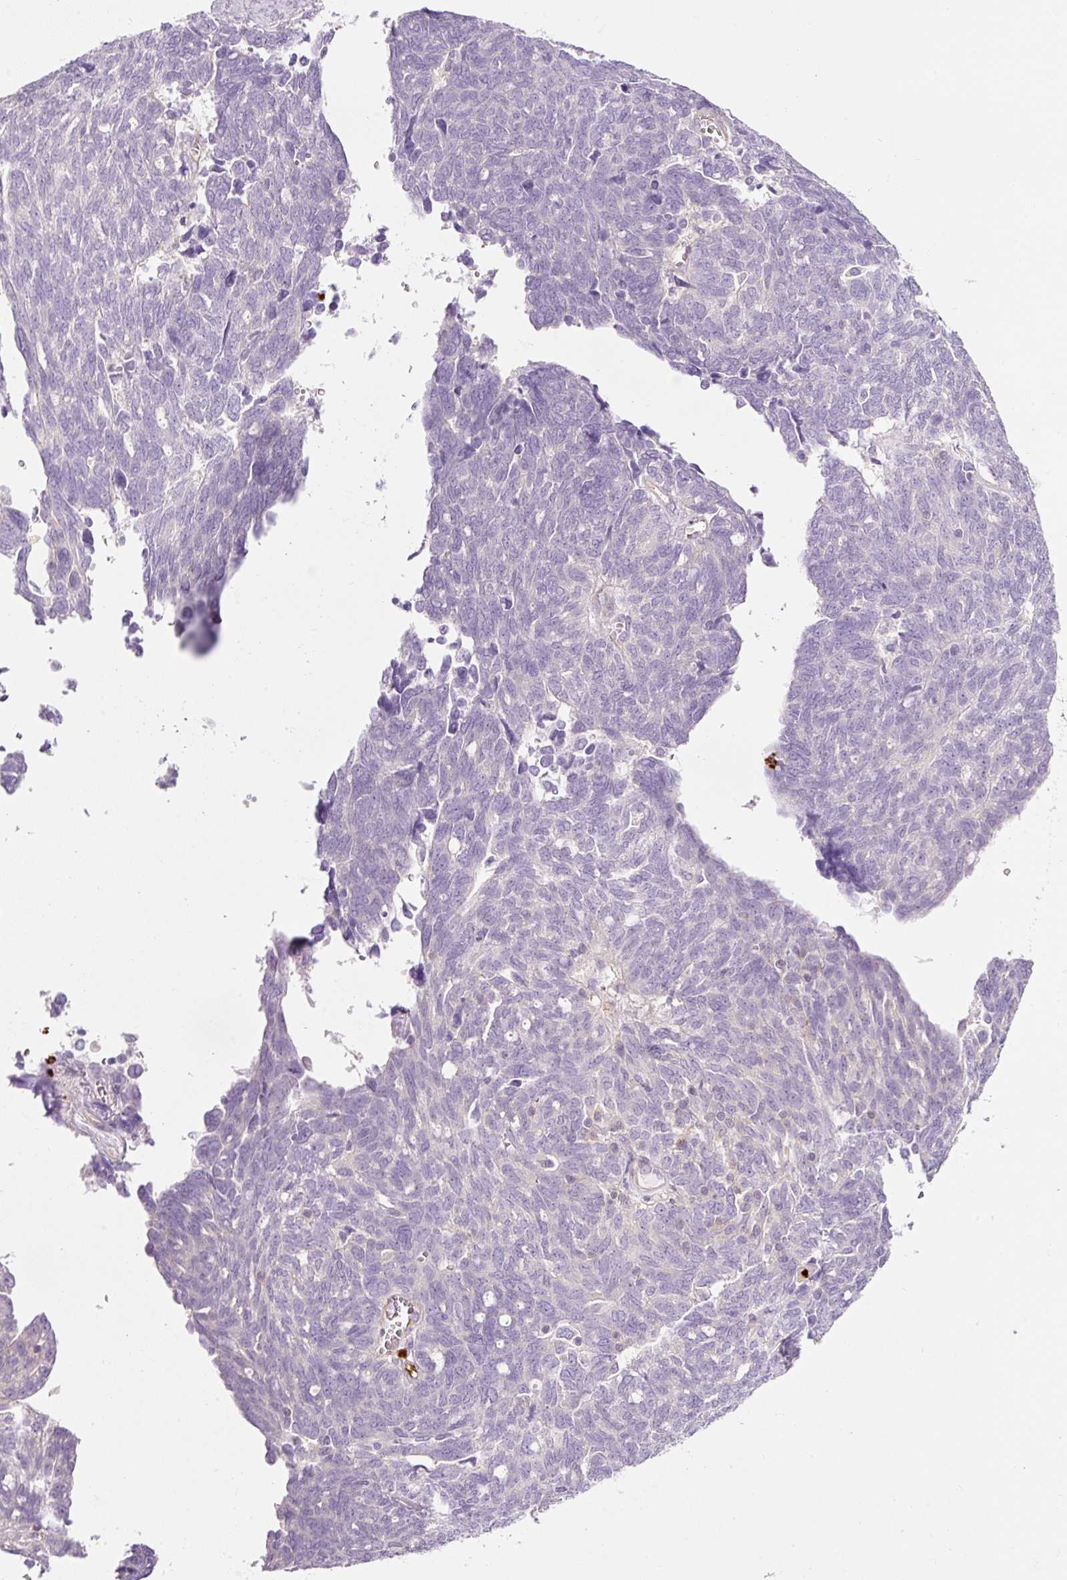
{"staining": {"intensity": "negative", "quantity": "none", "location": "none"}, "tissue": "ovarian cancer", "cell_type": "Tumor cells", "image_type": "cancer", "snomed": [{"axis": "morphology", "description": "Cystadenocarcinoma, serous, NOS"}, {"axis": "topography", "description": "Ovary"}], "caption": "Tumor cells are negative for brown protein staining in ovarian cancer.", "gene": "MAP3K3", "patient": {"sex": "female", "age": 79}}